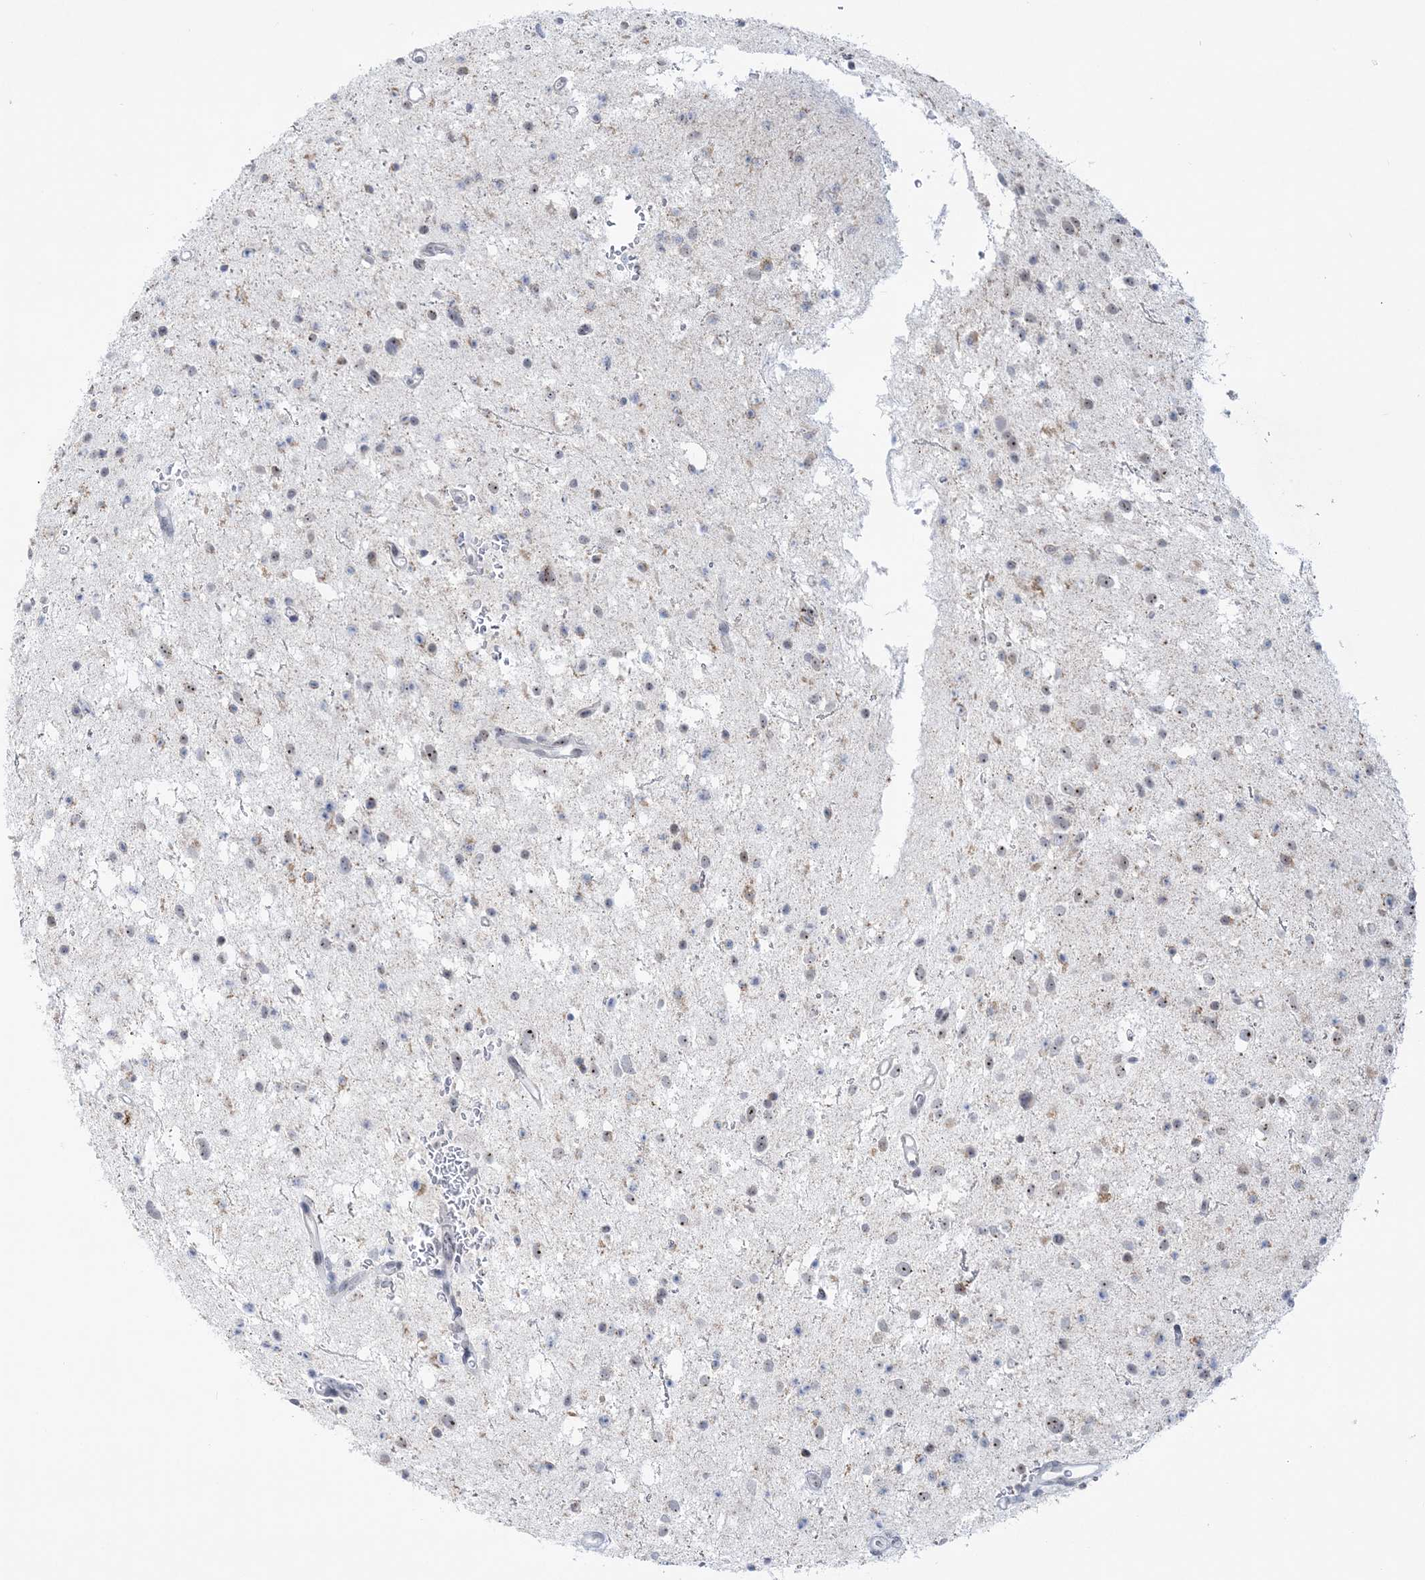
{"staining": {"intensity": "weak", "quantity": "25%-75%", "location": "nuclear"}, "tissue": "glioma", "cell_type": "Tumor cells", "image_type": "cancer", "snomed": [{"axis": "morphology", "description": "Glioma, malignant, Low grade"}, {"axis": "topography", "description": "Brain"}], "caption": "Immunohistochemical staining of glioma shows low levels of weak nuclear staining in approximately 25%-75% of tumor cells.", "gene": "DDX21", "patient": {"sex": "female", "age": 37}}